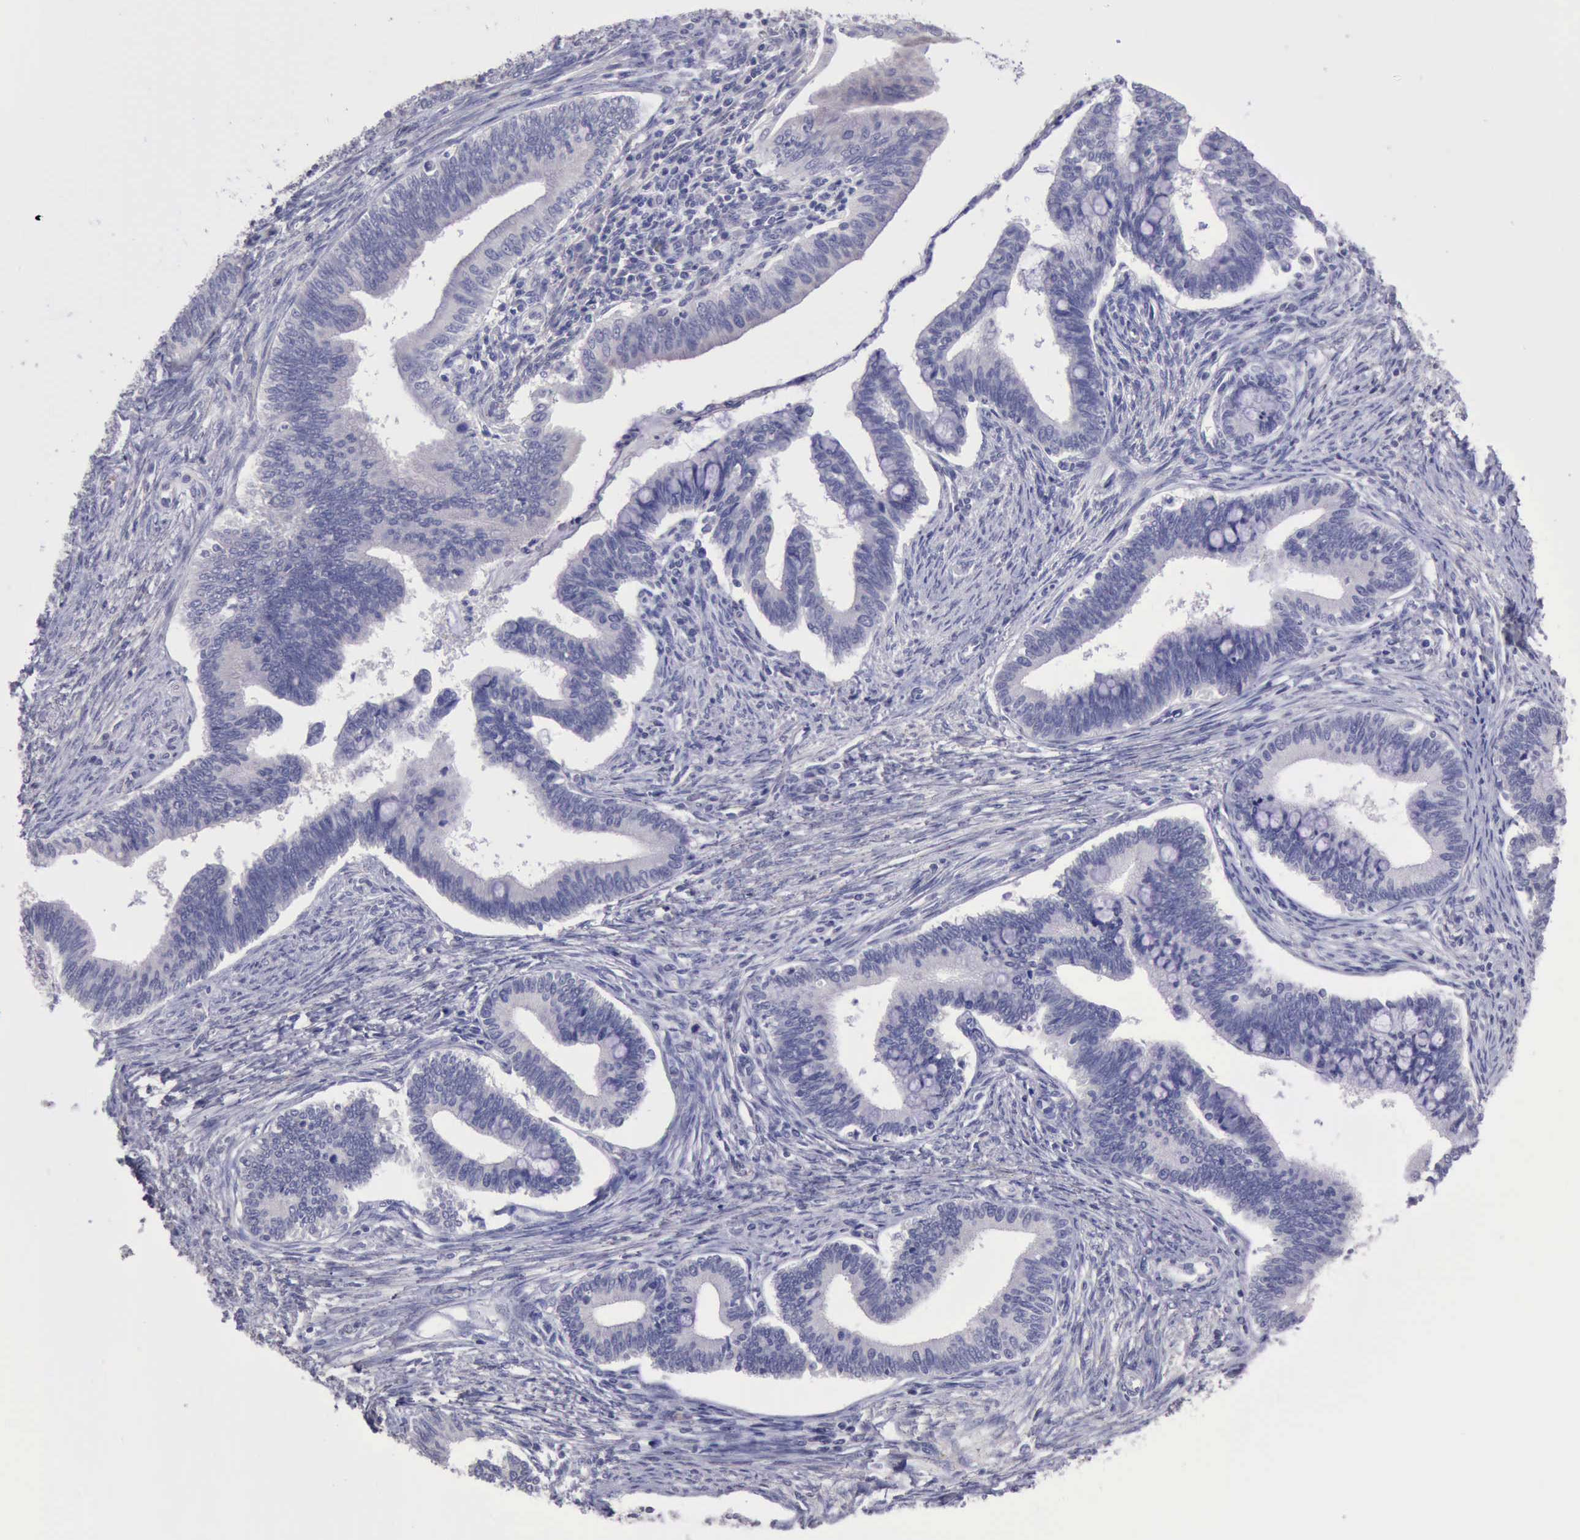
{"staining": {"intensity": "negative", "quantity": "none", "location": "none"}, "tissue": "cervical cancer", "cell_type": "Tumor cells", "image_type": "cancer", "snomed": [{"axis": "morphology", "description": "Adenocarcinoma, NOS"}, {"axis": "topography", "description": "Cervix"}], "caption": "A micrograph of cervical cancer (adenocarcinoma) stained for a protein demonstrates no brown staining in tumor cells.", "gene": "KCND1", "patient": {"sex": "female", "age": 36}}